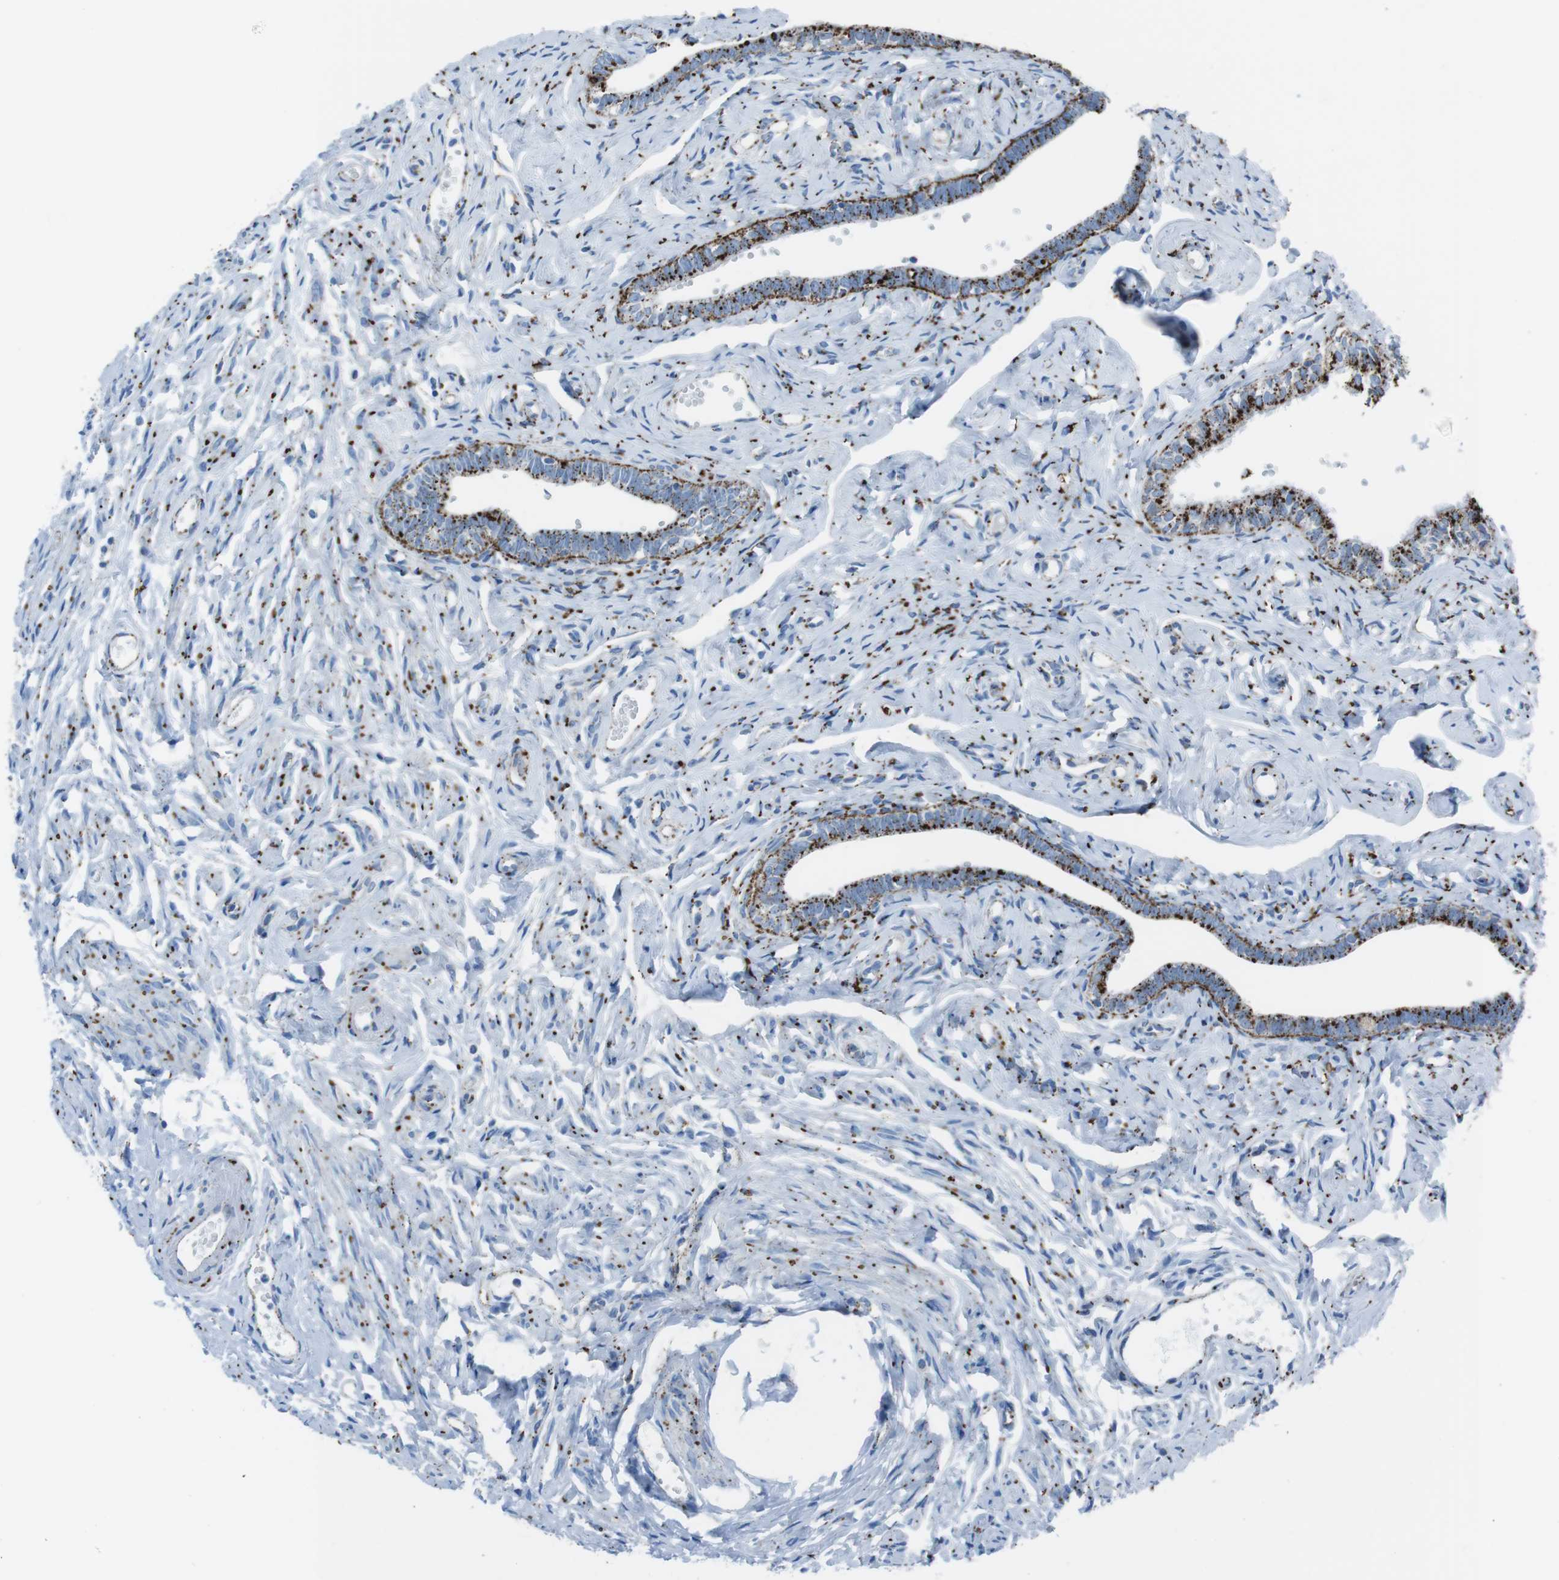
{"staining": {"intensity": "strong", "quantity": ">75%", "location": "cytoplasmic/membranous"}, "tissue": "fallopian tube", "cell_type": "Glandular cells", "image_type": "normal", "snomed": [{"axis": "morphology", "description": "Normal tissue, NOS"}, {"axis": "topography", "description": "Fallopian tube"}], "caption": "Glandular cells reveal strong cytoplasmic/membranous positivity in approximately >75% of cells in unremarkable fallopian tube.", "gene": "SCARB2", "patient": {"sex": "female", "age": 71}}